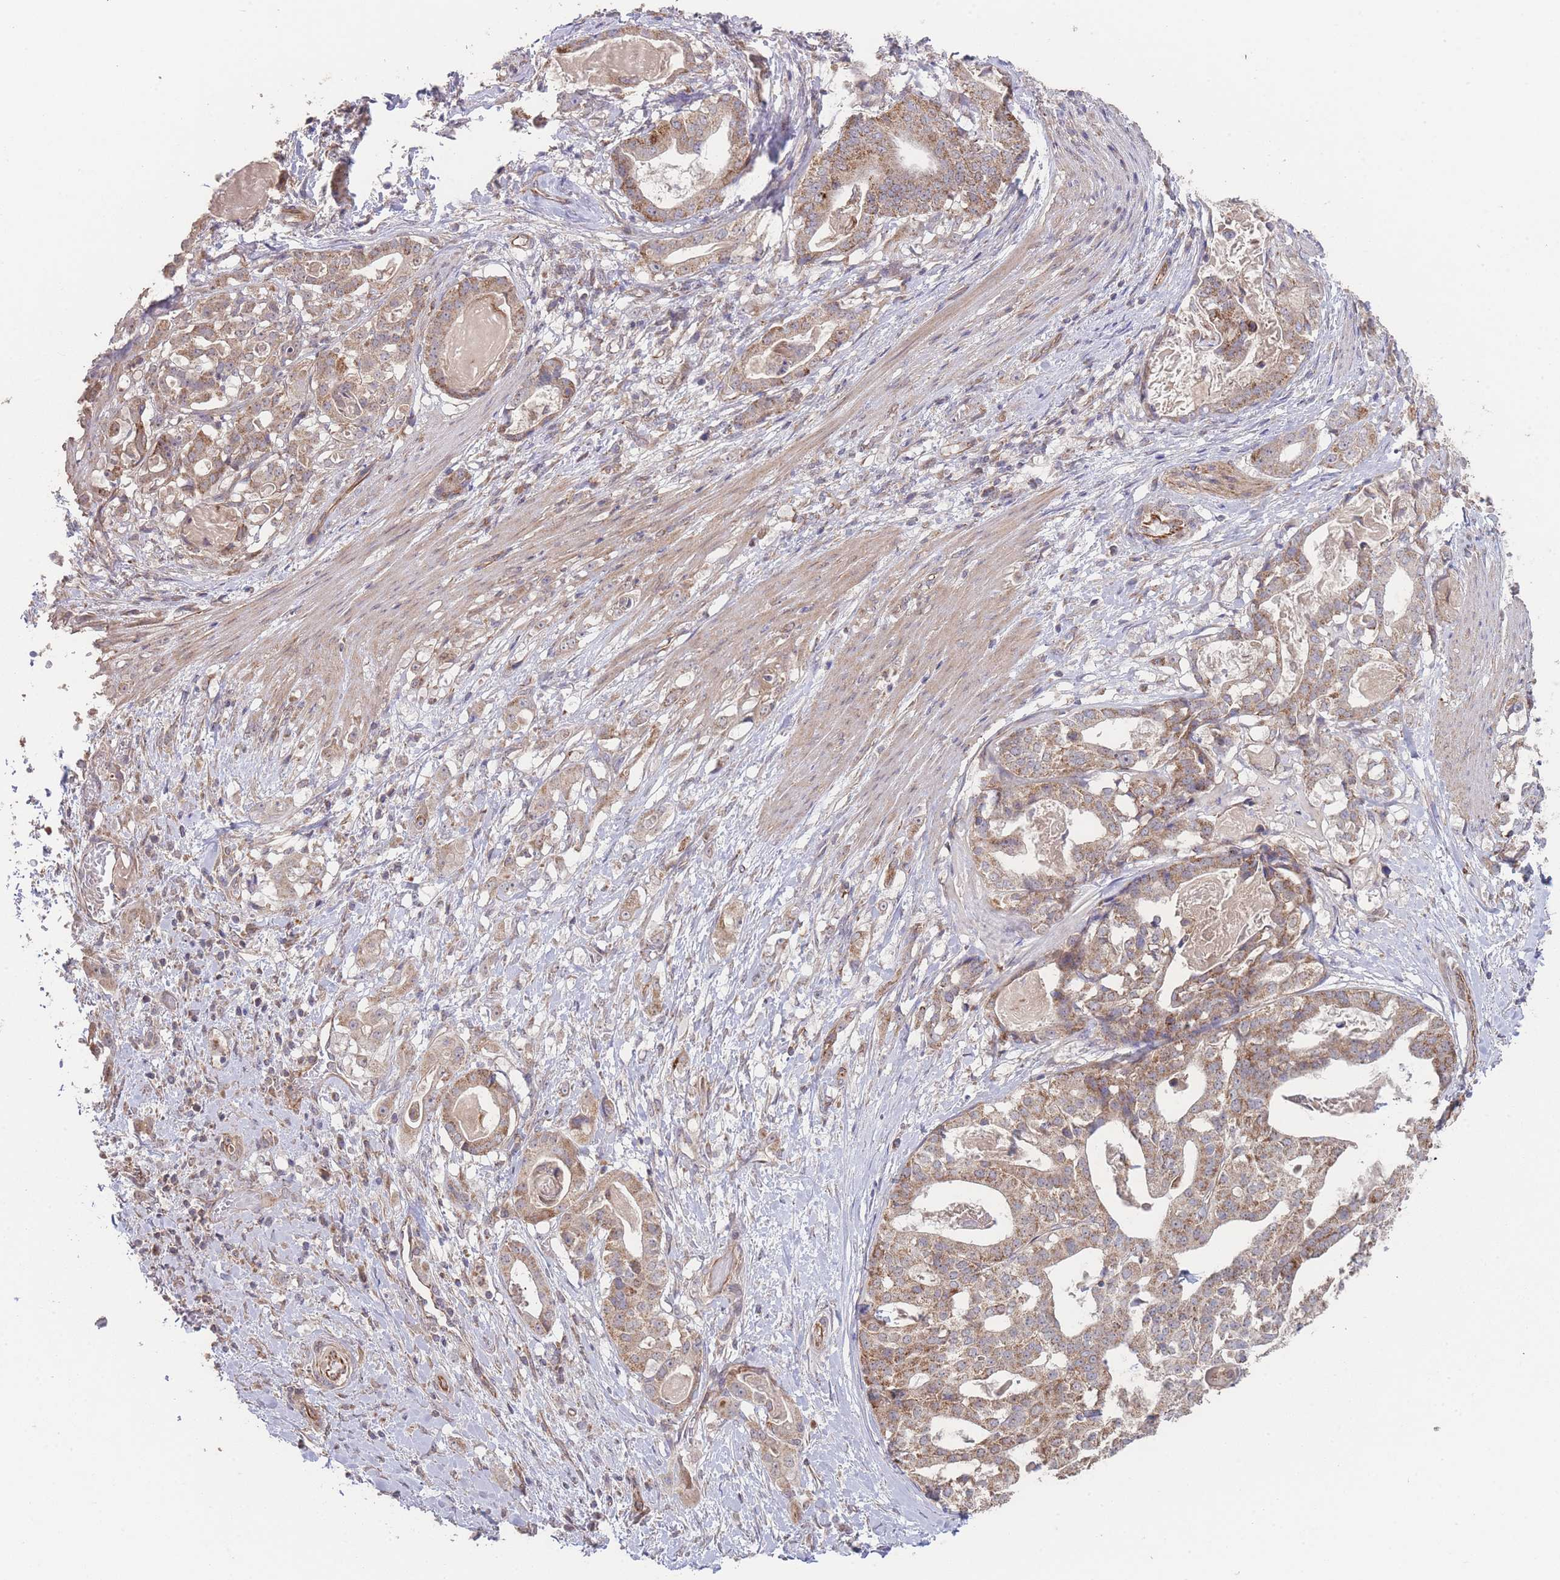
{"staining": {"intensity": "moderate", "quantity": ">75%", "location": "cytoplasmic/membranous"}, "tissue": "stomach cancer", "cell_type": "Tumor cells", "image_type": "cancer", "snomed": [{"axis": "morphology", "description": "Adenocarcinoma, NOS"}, {"axis": "topography", "description": "Stomach"}], "caption": "DAB immunohistochemical staining of human stomach cancer shows moderate cytoplasmic/membranous protein staining in approximately >75% of tumor cells.", "gene": "PXMP4", "patient": {"sex": "male", "age": 48}}